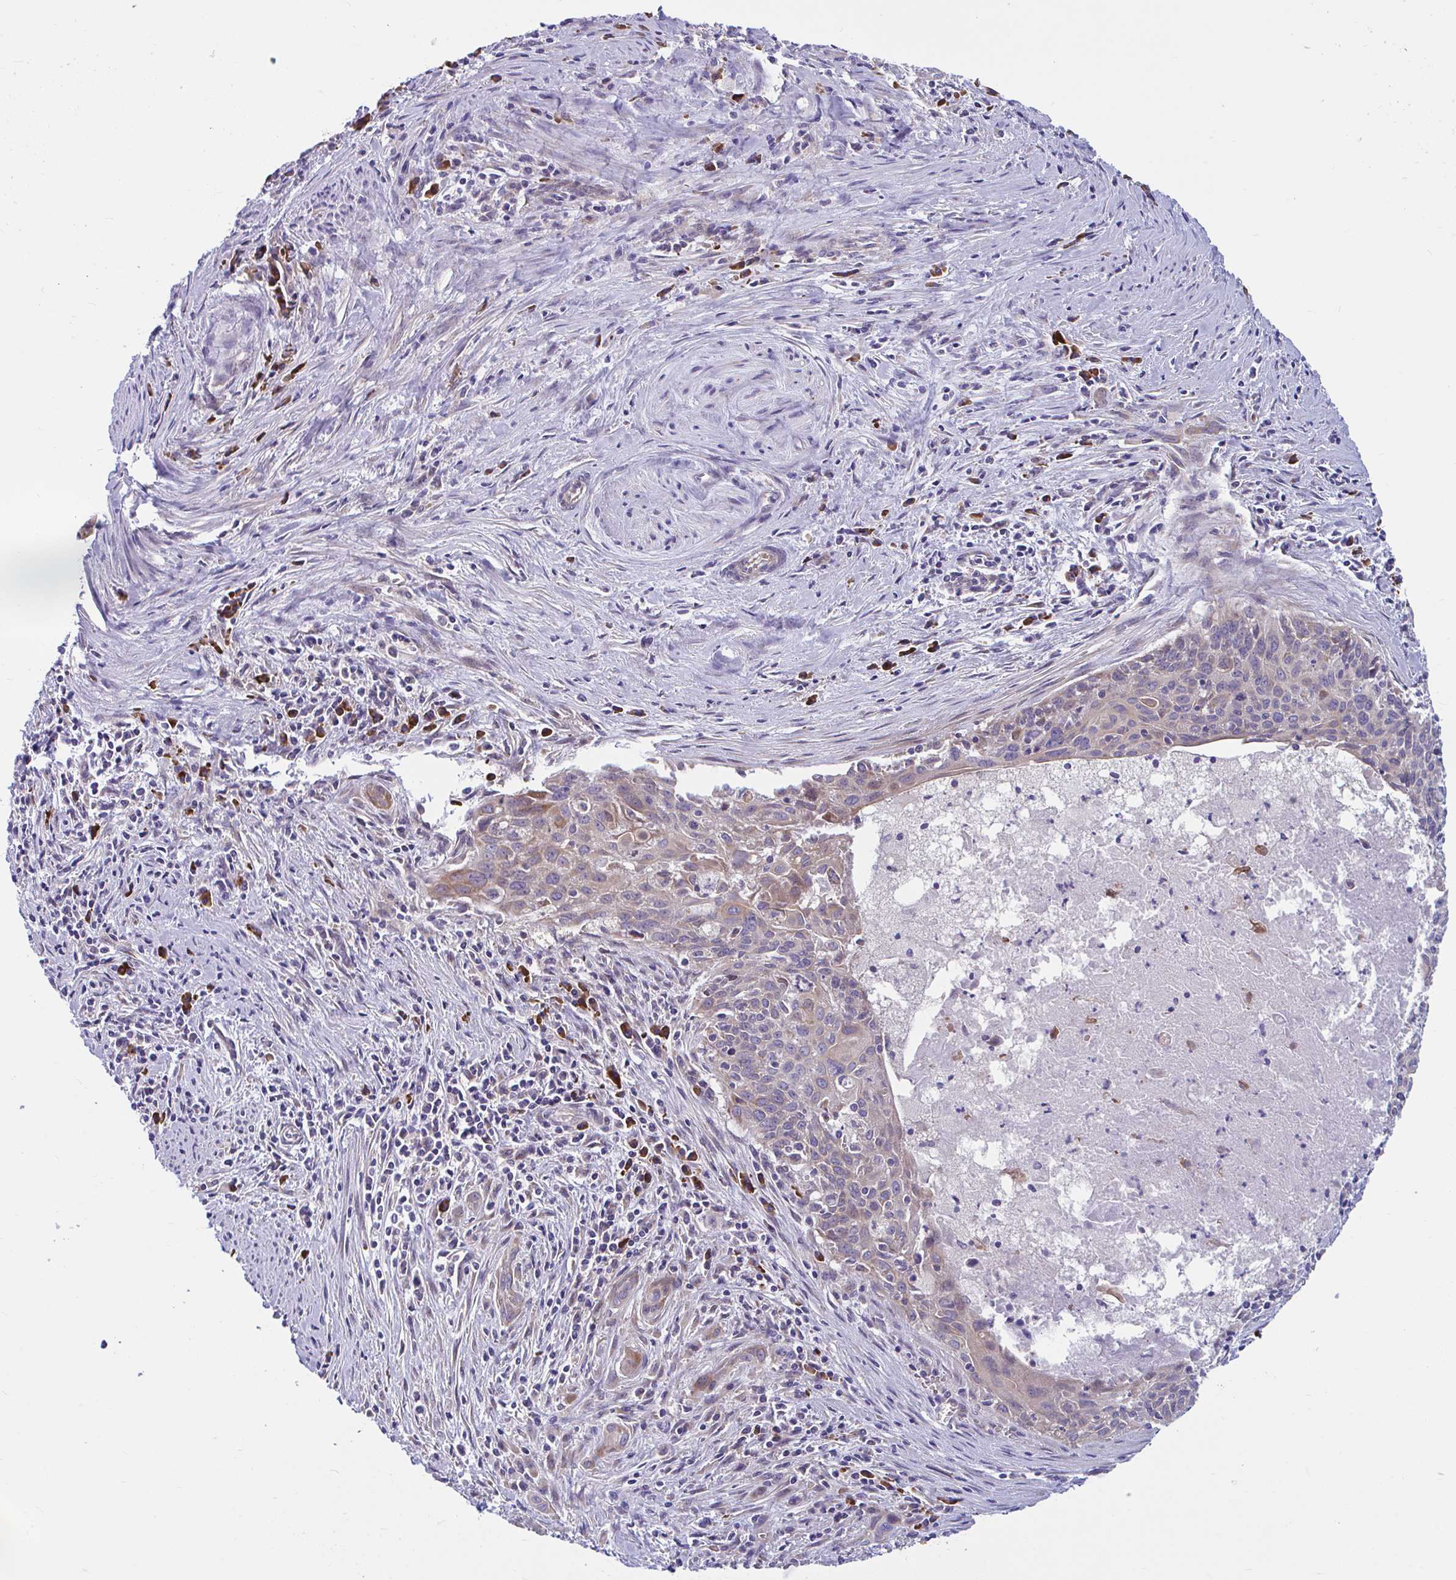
{"staining": {"intensity": "weak", "quantity": "25%-75%", "location": "cytoplasmic/membranous"}, "tissue": "cervical cancer", "cell_type": "Tumor cells", "image_type": "cancer", "snomed": [{"axis": "morphology", "description": "Squamous cell carcinoma, NOS"}, {"axis": "topography", "description": "Cervix"}], "caption": "Protein expression analysis of human cervical squamous cell carcinoma reveals weak cytoplasmic/membranous staining in about 25%-75% of tumor cells. (IHC, brightfield microscopy, high magnification).", "gene": "WBP1", "patient": {"sex": "female", "age": 55}}